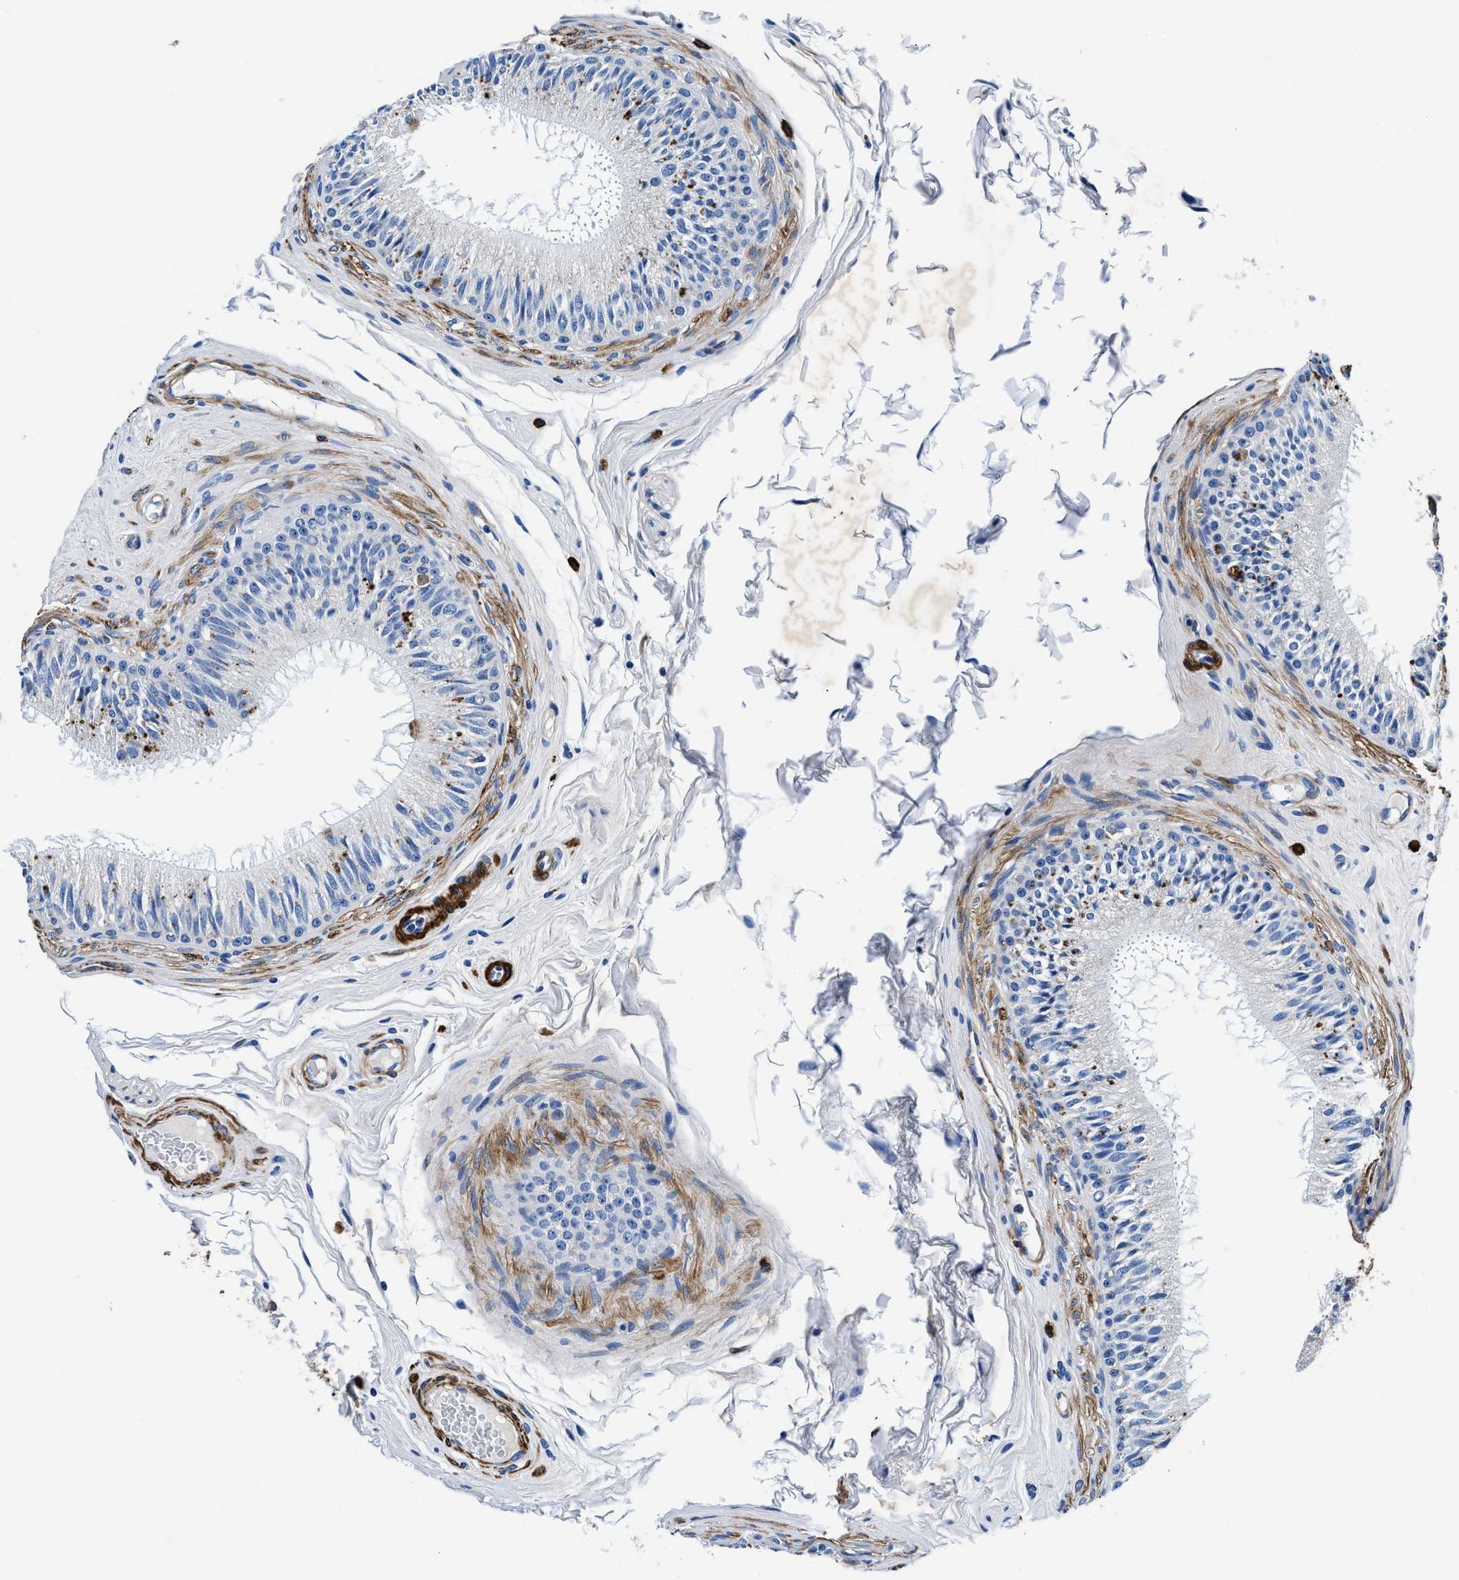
{"staining": {"intensity": "moderate", "quantity": "<25%", "location": "cytoplasmic/membranous"}, "tissue": "epididymis", "cell_type": "Glandular cells", "image_type": "normal", "snomed": [{"axis": "morphology", "description": "Normal tissue, NOS"}, {"axis": "topography", "description": "Testis"}, {"axis": "topography", "description": "Epididymis"}], "caption": "Moderate cytoplasmic/membranous expression is seen in approximately <25% of glandular cells in unremarkable epididymis.", "gene": "TEX261", "patient": {"sex": "male", "age": 36}}